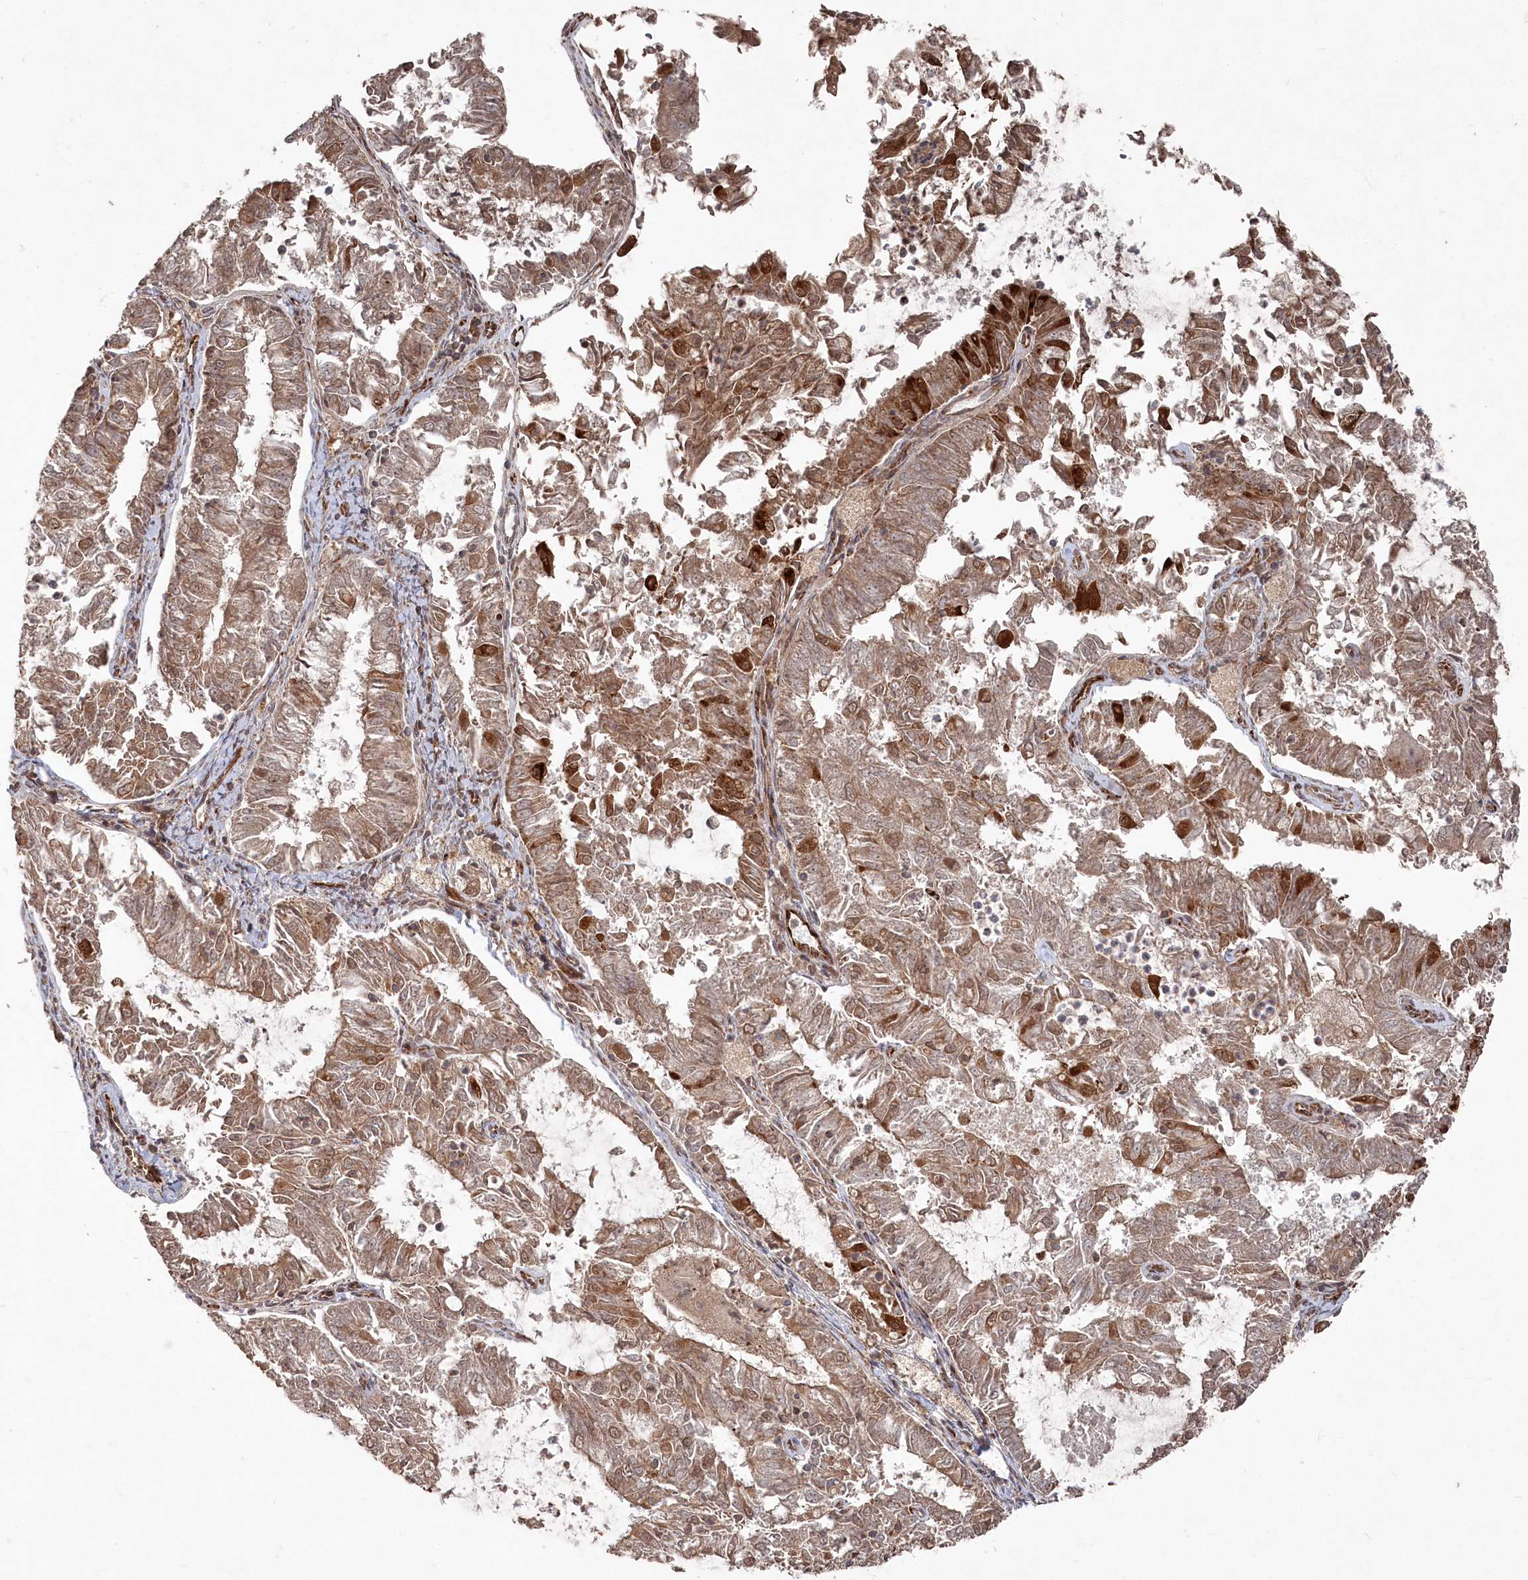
{"staining": {"intensity": "moderate", "quantity": ">75%", "location": "cytoplasmic/membranous,nuclear"}, "tissue": "endometrial cancer", "cell_type": "Tumor cells", "image_type": "cancer", "snomed": [{"axis": "morphology", "description": "Adenocarcinoma, NOS"}, {"axis": "topography", "description": "Endometrium"}], "caption": "IHC staining of endometrial cancer, which reveals medium levels of moderate cytoplasmic/membranous and nuclear staining in approximately >75% of tumor cells indicating moderate cytoplasmic/membranous and nuclear protein positivity. The staining was performed using DAB (3,3'-diaminobenzidine) (brown) for protein detection and nuclei were counterstained in hematoxylin (blue).", "gene": "POLR3A", "patient": {"sex": "female", "age": 57}}